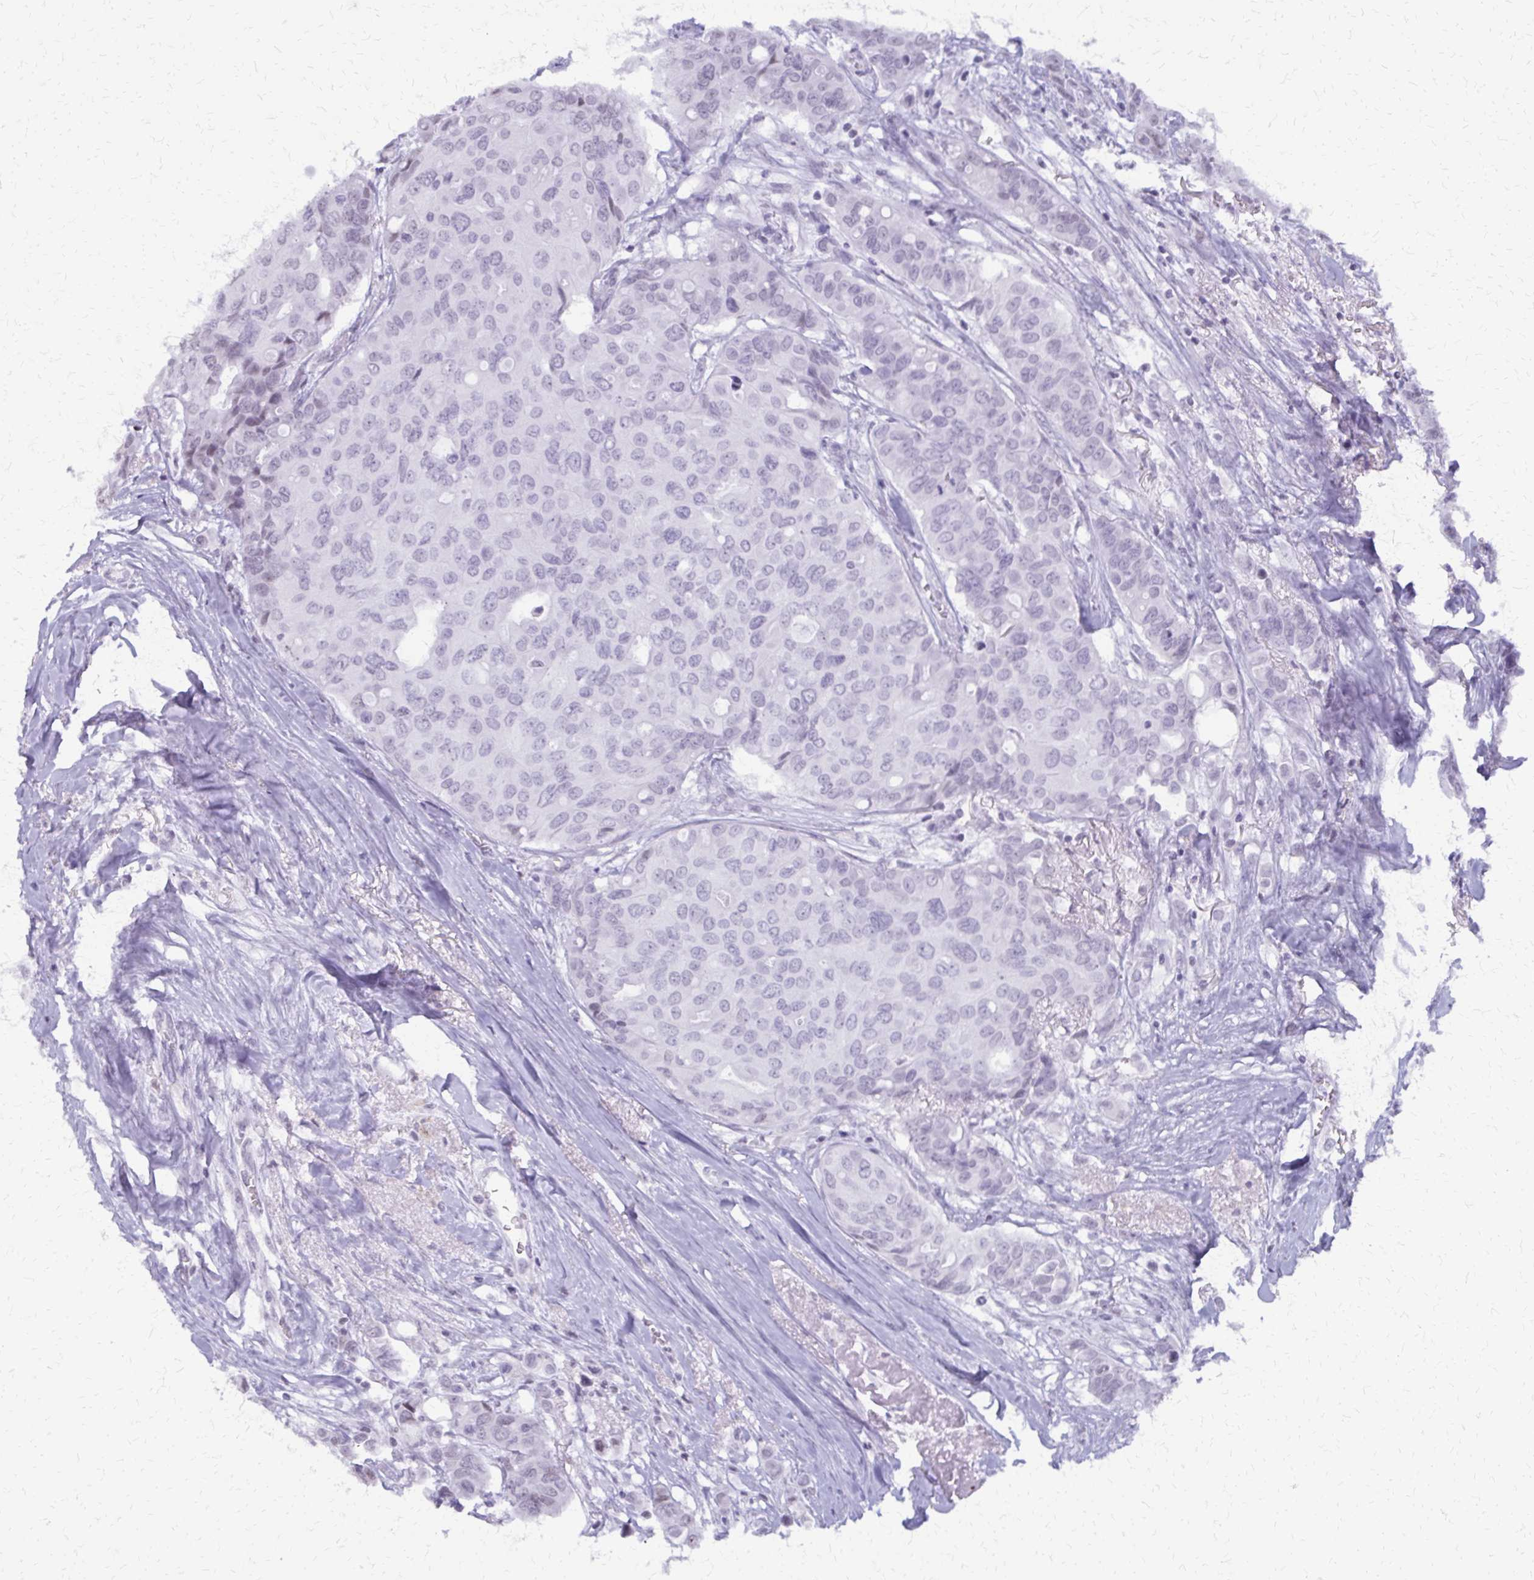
{"staining": {"intensity": "negative", "quantity": "none", "location": "none"}, "tissue": "breast cancer", "cell_type": "Tumor cells", "image_type": "cancer", "snomed": [{"axis": "morphology", "description": "Duct carcinoma"}, {"axis": "topography", "description": "Breast"}], "caption": "An image of human invasive ductal carcinoma (breast) is negative for staining in tumor cells.", "gene": "FAM162B", "patient": {"sex": "female", "age": 54}}